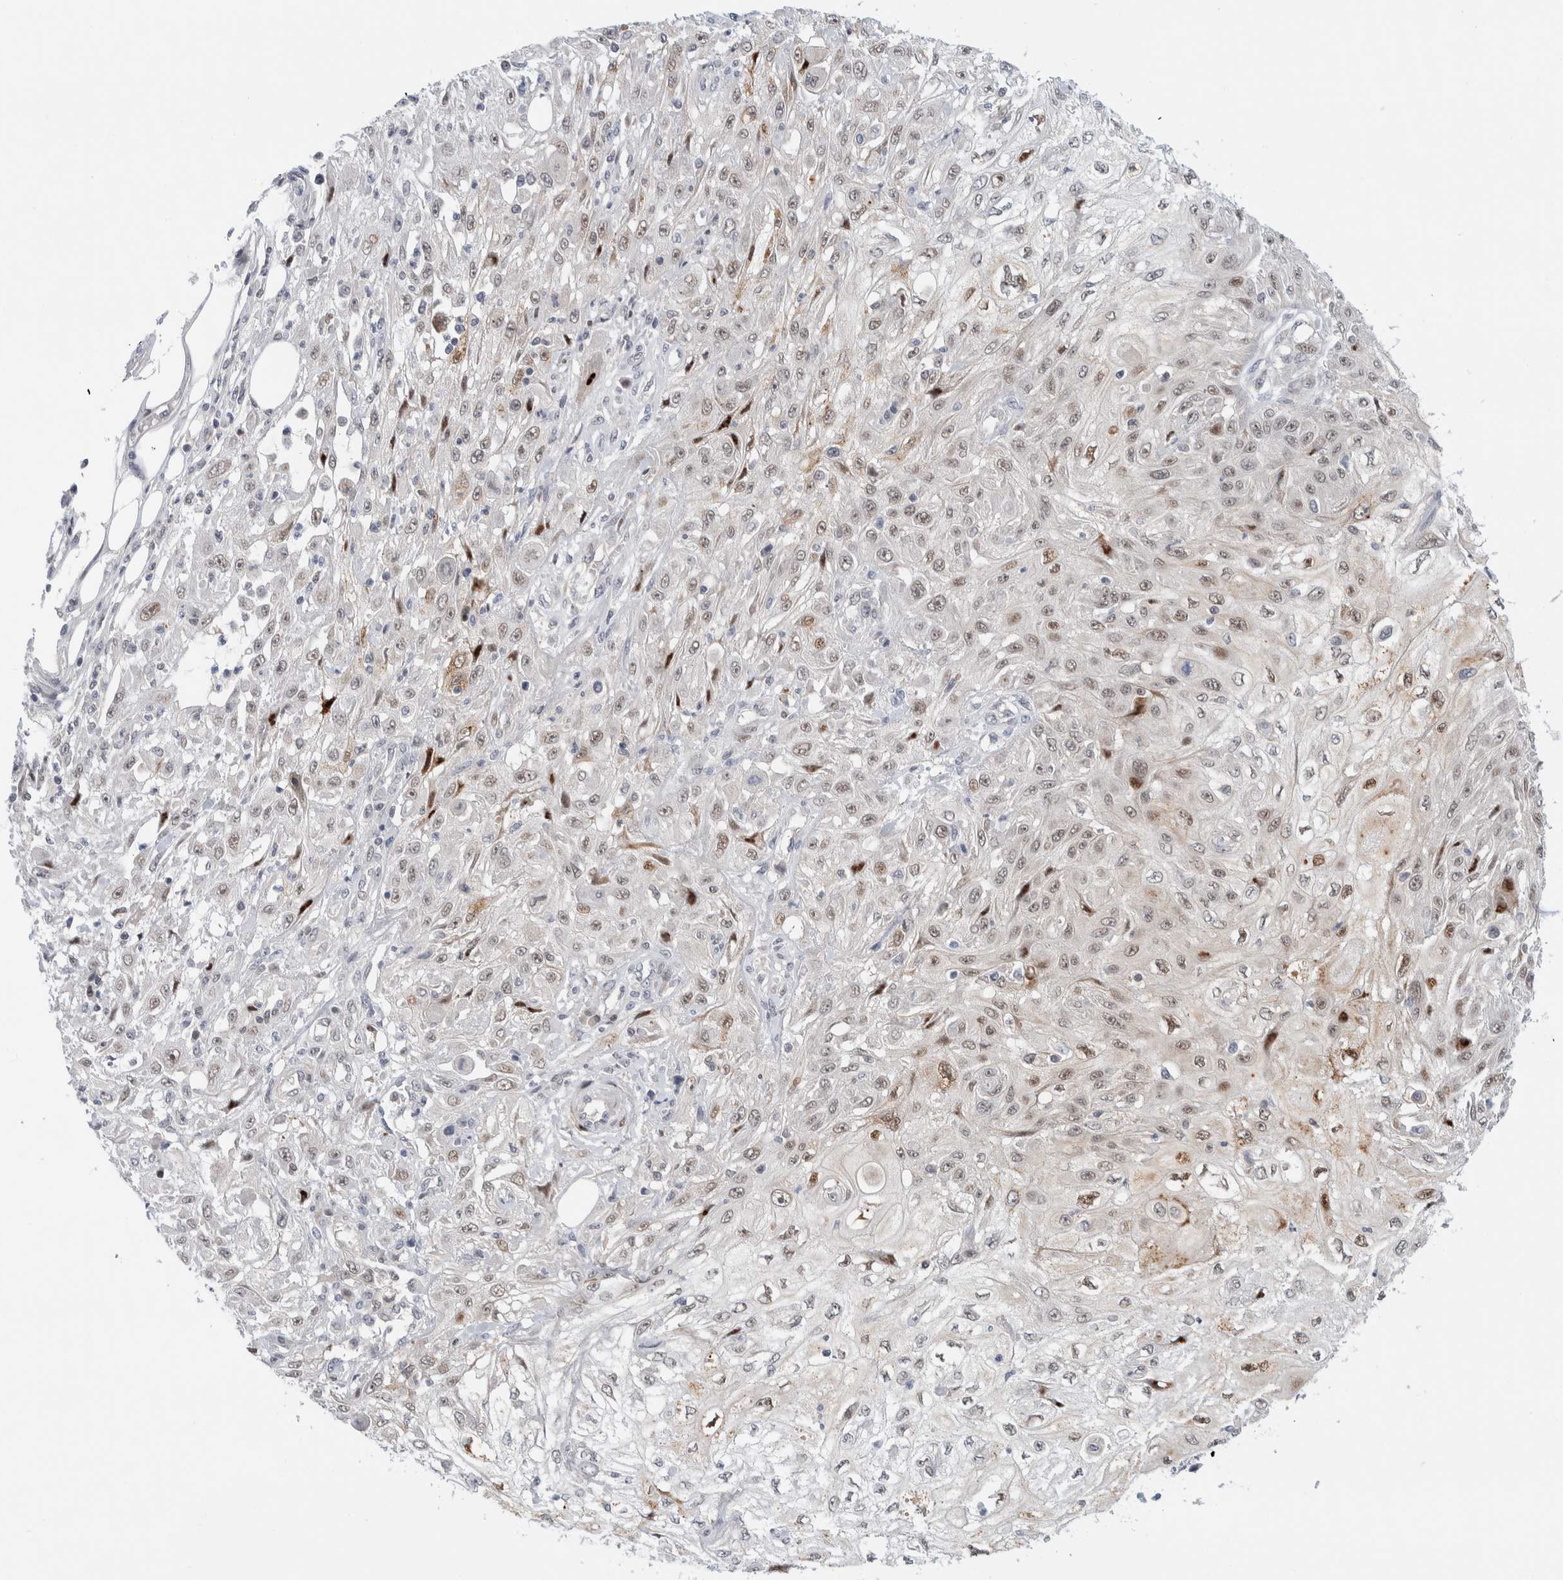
{"staining": {"intensity": "weak", "quantity": ">75%", "location": "nuclear"}, "tissue": "skin cancer", "cell_type": "Tumor cells", "image_type": "cancer", "snomed": [{"axis": "morphology", "description": "Squamous cell carcinoma, NOS"}, {"axis": "morphology", "description": "Squamous cell carcinoma, metastatic, NOS"}, {"axis": "topography", "description": "Skin"}, {"axis": "topography", "description": "Lymph node"}], "caption": "High-power microscopy captured an immunohistochemistry photomicrograph of skin squamous cell carcinoma, revealing weak nuclear staining in approximately >75% of tumor cells. The staining was performed using DAB (3,3'-diaminobenzidine) to visualize the protein expression in brown, while the nuclei were stained in blue with hematoxylin (Magnification: 20x).", "gene": "NCR3LG1", "patient": {"sex": "male", "age": 75}}